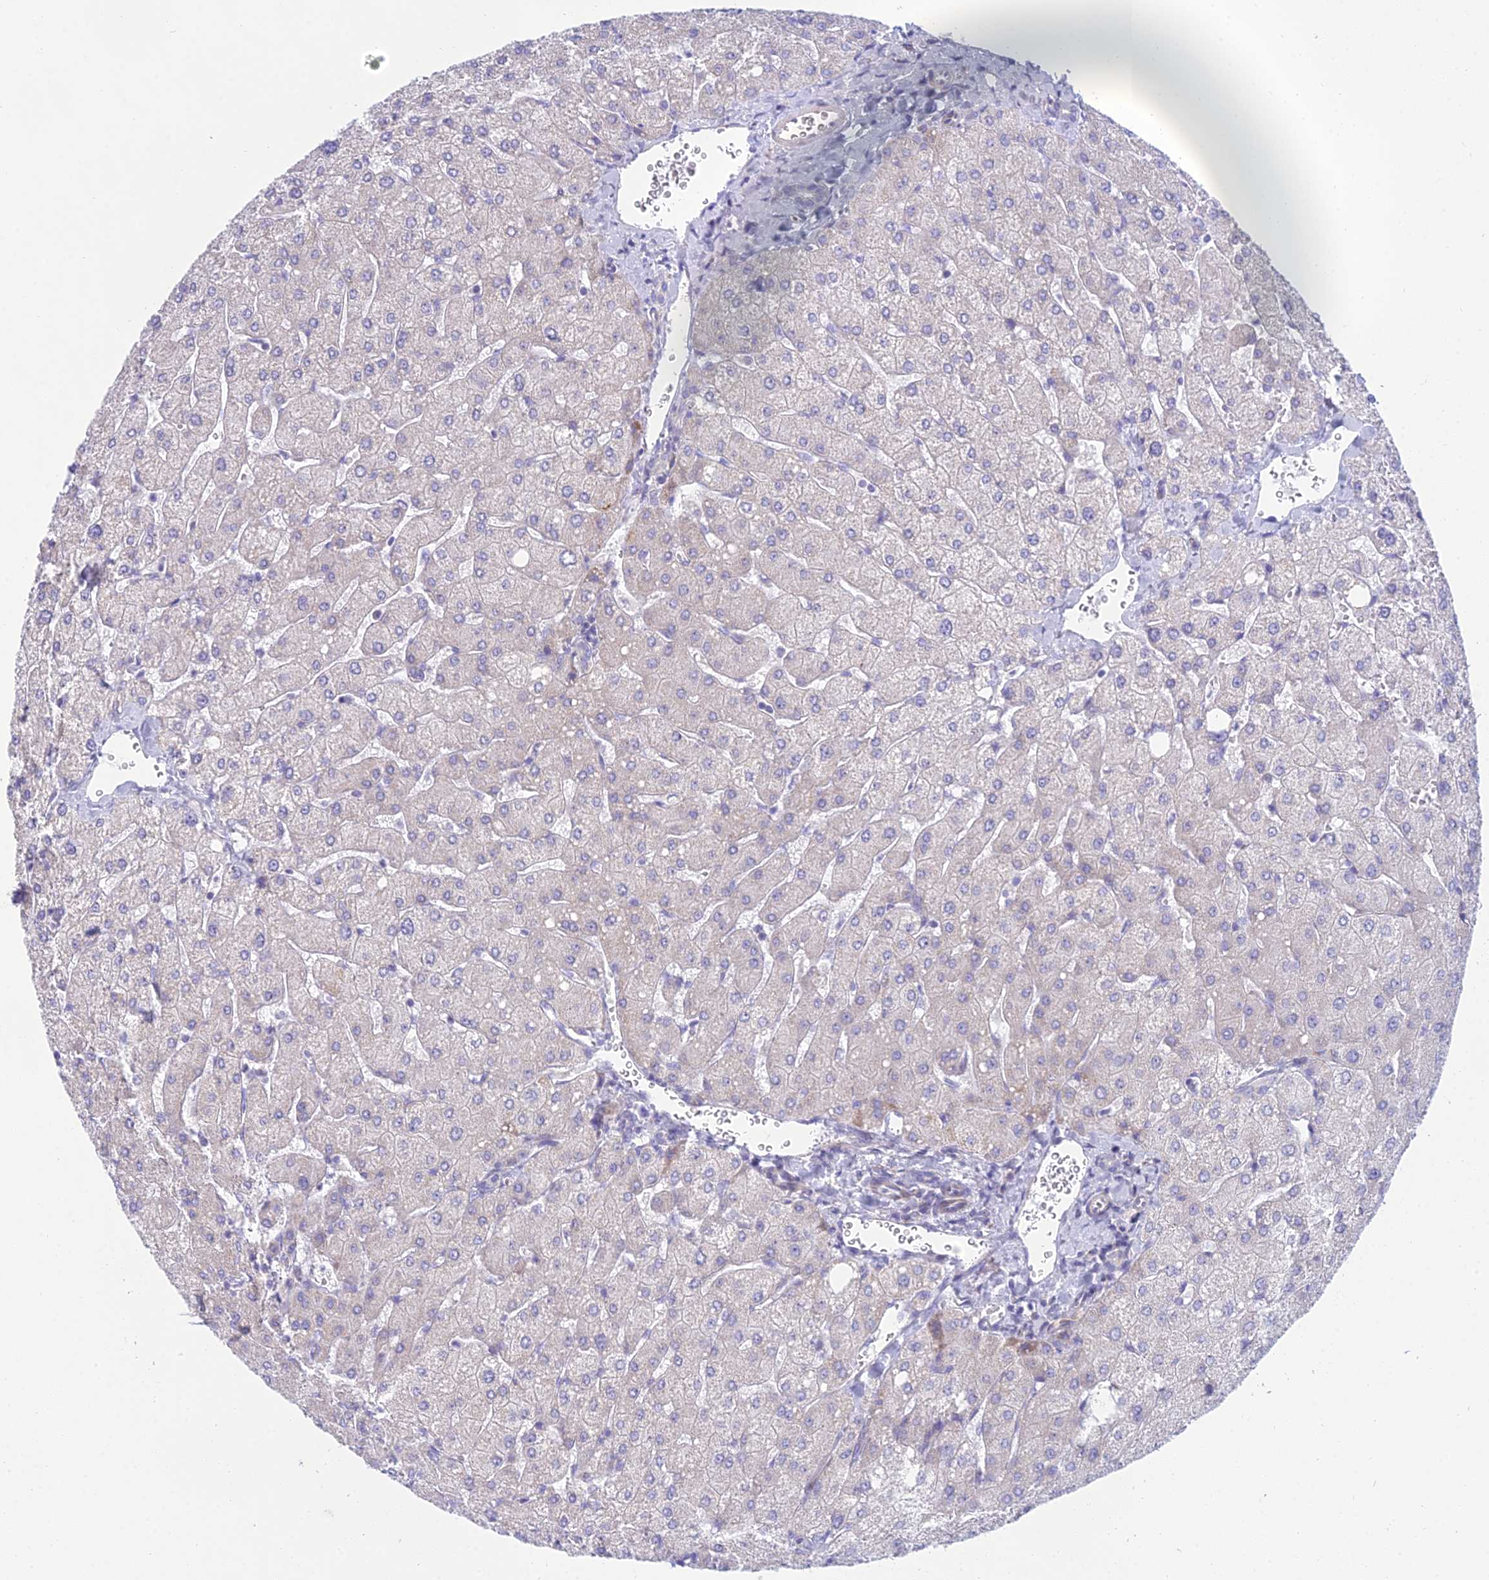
{"staining": {"intensity": "negative", "quantity": "none", "location": "none"}, "tissue": "liver", "cell_type": "Cholangiocytes", "image_type": "normal", "snomed": [{"axis": "morphology", "description": "Normal tissue, NOS"}, {"axis": "topography", "description": "Liver"}], "caption": "There is no significant positivity in cholangiocytes of liver.", "gene": "PRR13", "patient": {"sex": "male", "age": 55}}